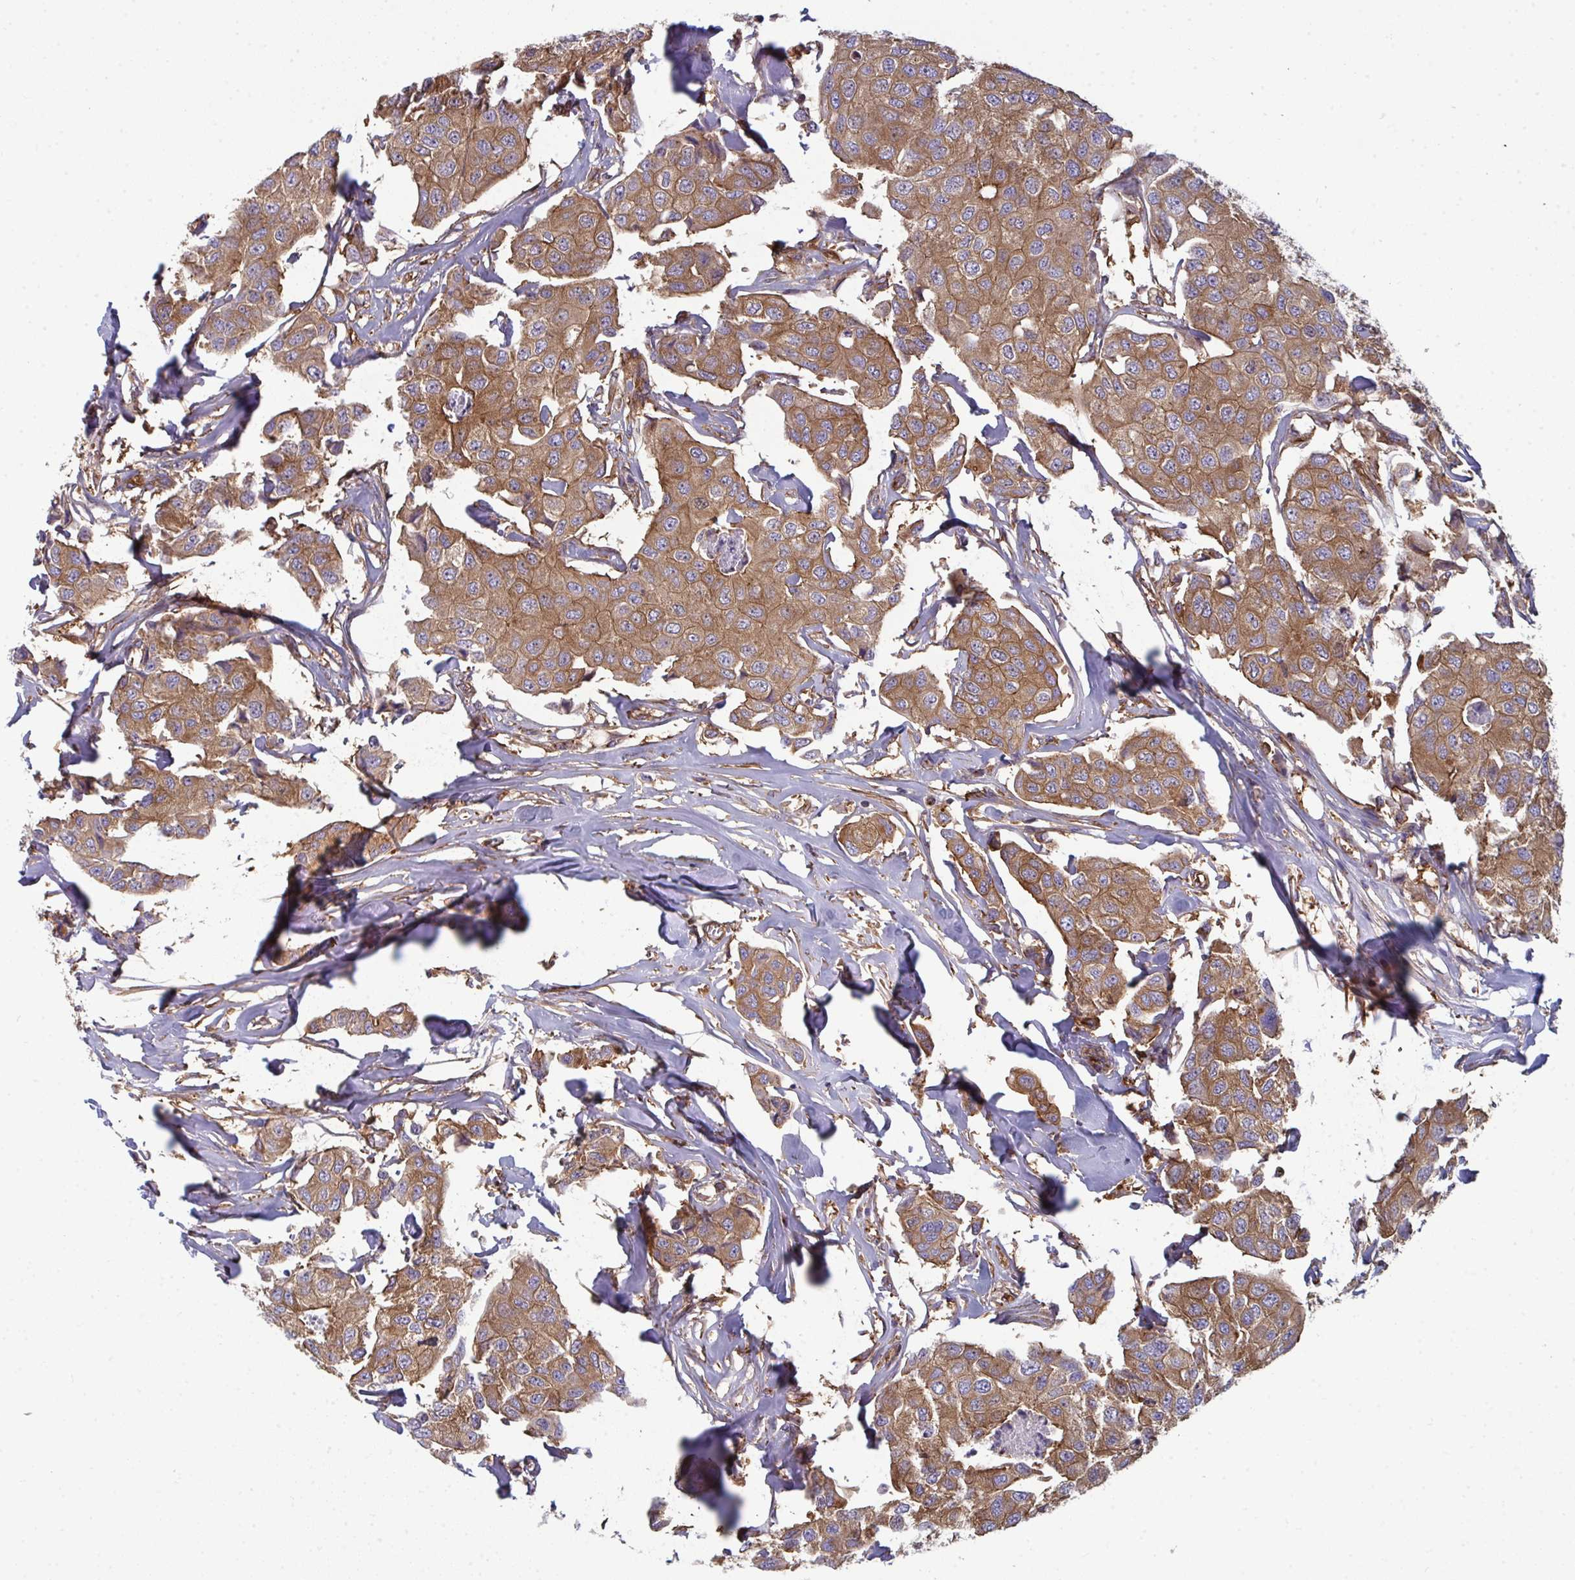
{"staining": {"intensity": "moderate", "quantity": ">75%", "location": "cytoplasmic/membranous"}, "tissue": "breast cancer", "cell_type": "Tumor cells", "image_type": "cancer", "snomed": [{"axis": "morphology", "description": "Duct carcinoma"}, {"axis": "topography", "description": "Breast"}, {"axis": "topography", "description": "Lymph node"}], "caption": "An IHC micrograph of tumor tissue is shown. Protein staining in brown highlights moderate cytoplasmic/membranous positivity in breast cancer within tumor cells. (Brightfield microscopy of DAB IHC at high magnification).", "gene": "DYNC1I2", "patient": {"sex": "female", "age": 80}}